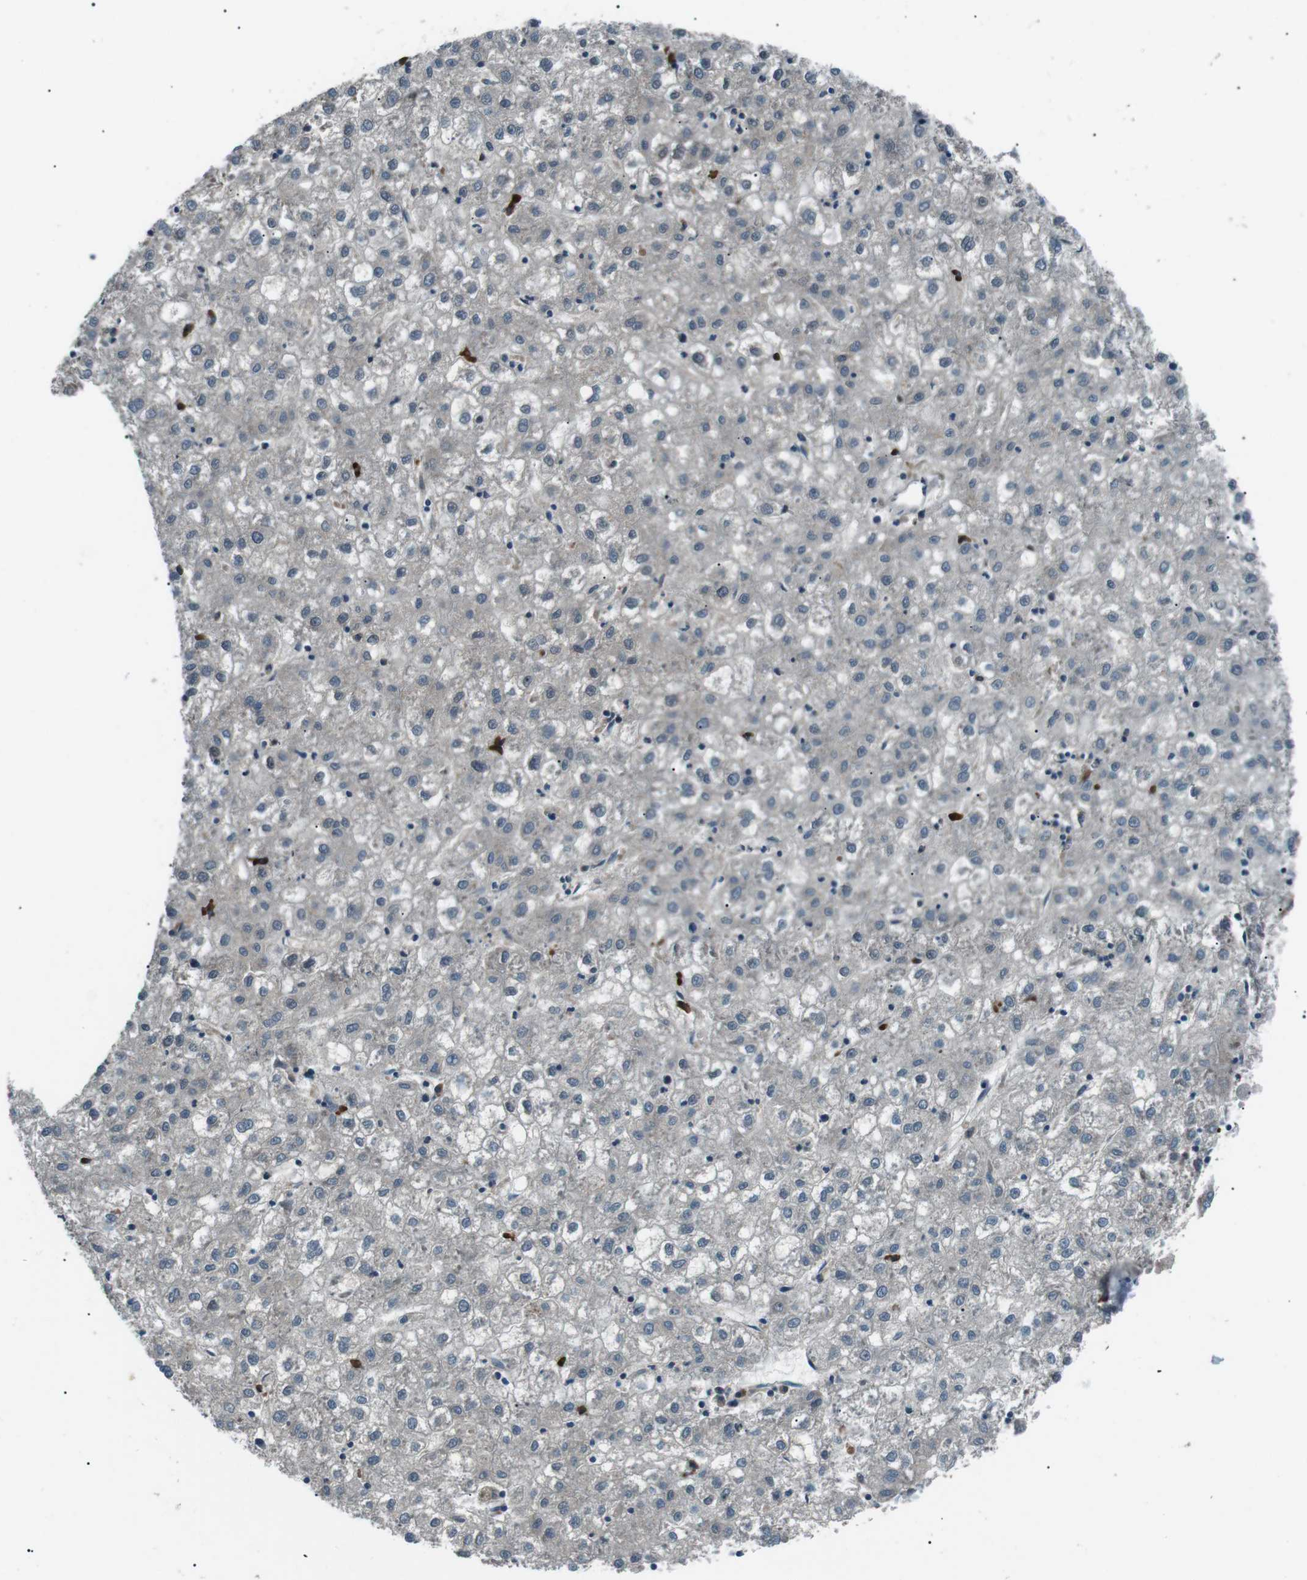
{"staining": {"intensity": "negative", "quantity": "none", "location": "none"}, "tissue": "liver cancer", "cell_type": "Tumor cells", "image_type": "cancer", "snomed": [{"axis": "morphology", "description": "Carcinoma, Hepatocellular, NOS"}, {"axis": "topography", "description": "Liver"}], "caption": "A photomicrograph of liver cancer (hepatocellular carcinoma) stained for a protein exhibits no brown staining in tumor cells.", "gene": "LRIG2", "patient": {"sex": "male", "age": 72}}